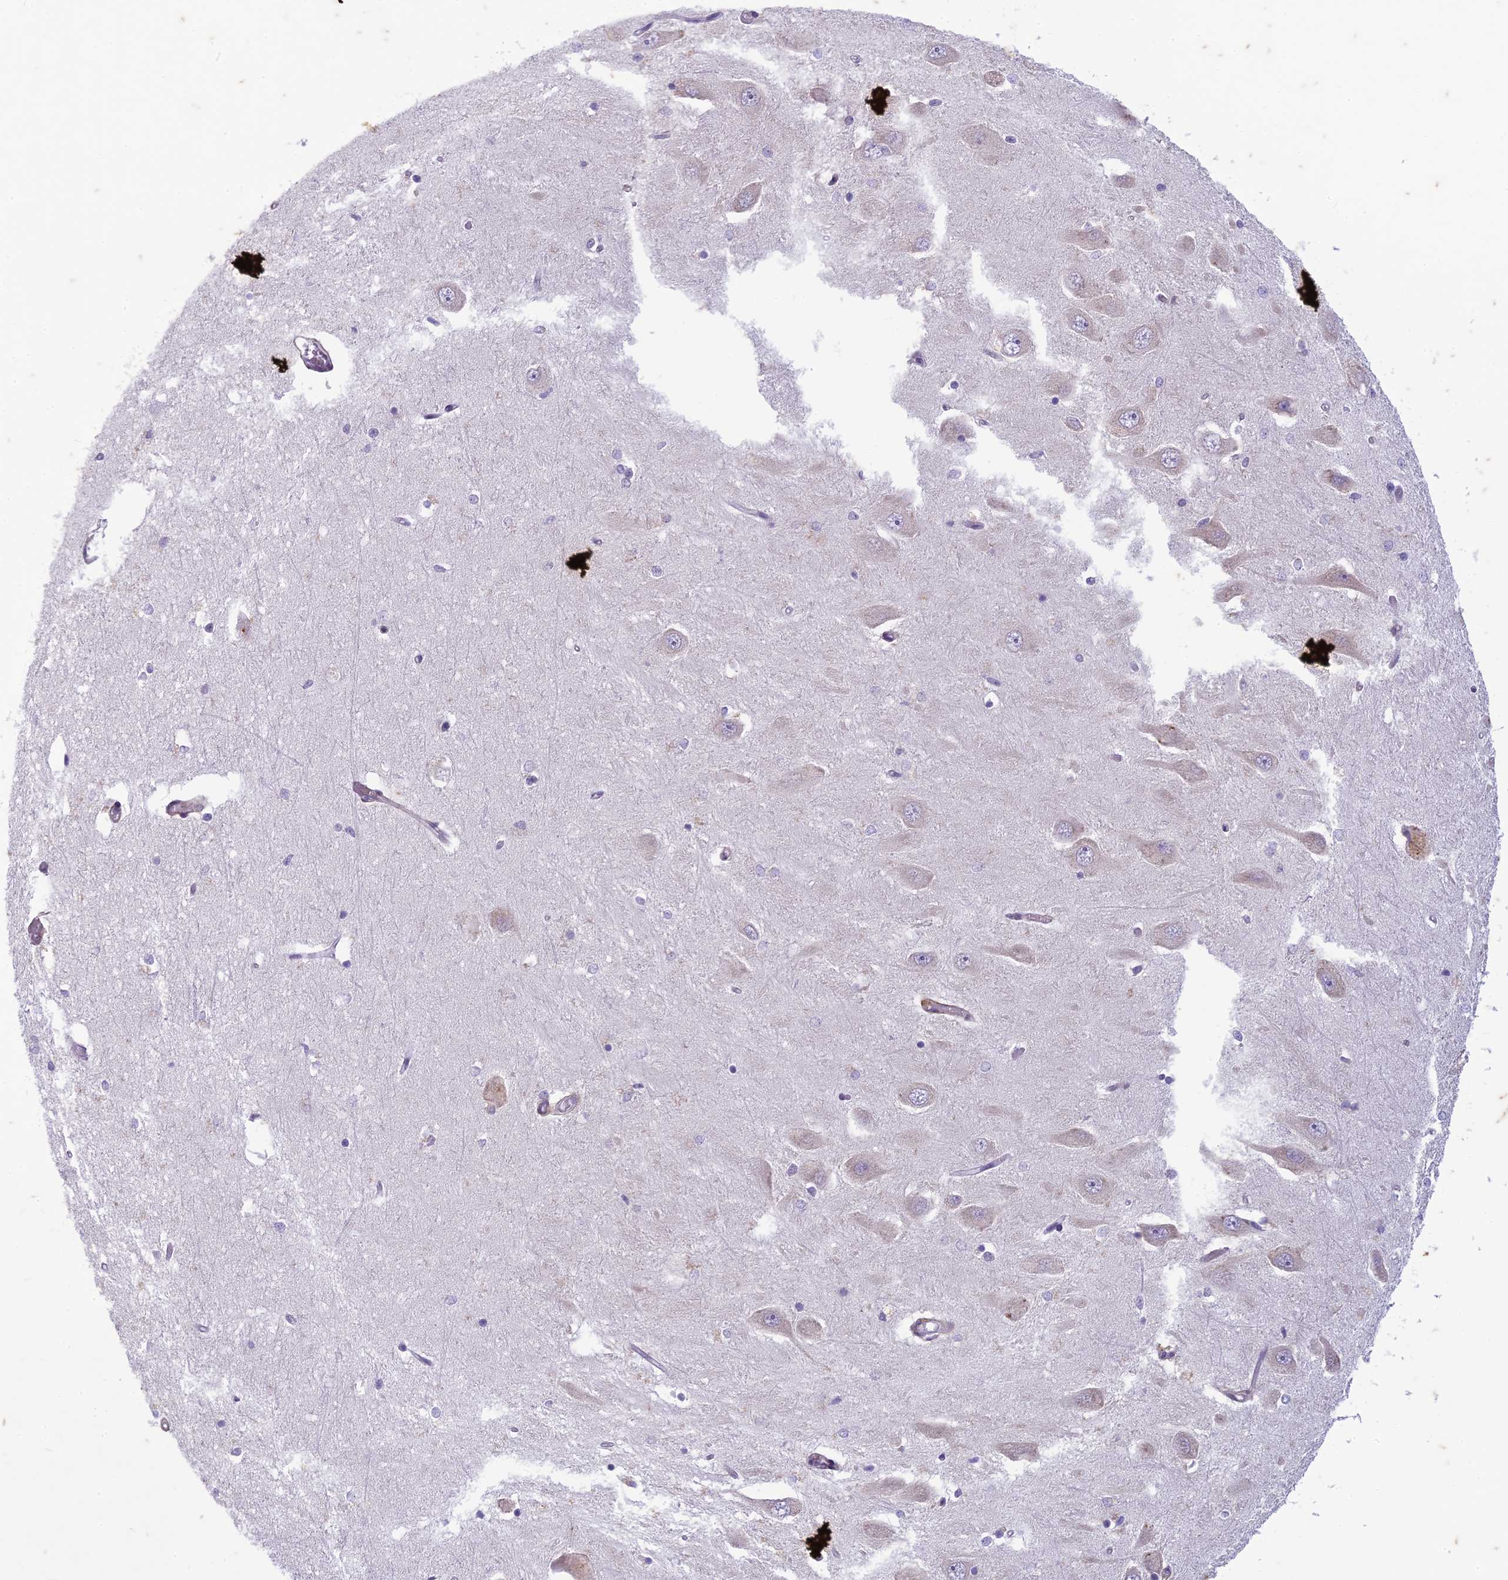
{"staining": {"intensity": "negative", "quantity": "none", "location": "none"}, "tissue": "hippocampus", "cell_type": "Glial cells", "image_type": "normal", "snomed": [{"axis": "morphology", "description": "Normal tissue, NOS"}, {"axis": "topography", "description": "Hippocampus"}], "caption": "IHC of benign hippocampus displays no positivity in glial cells.", "gene": "PABPN1L", "patient": {"sex": "male", "age": 45}}